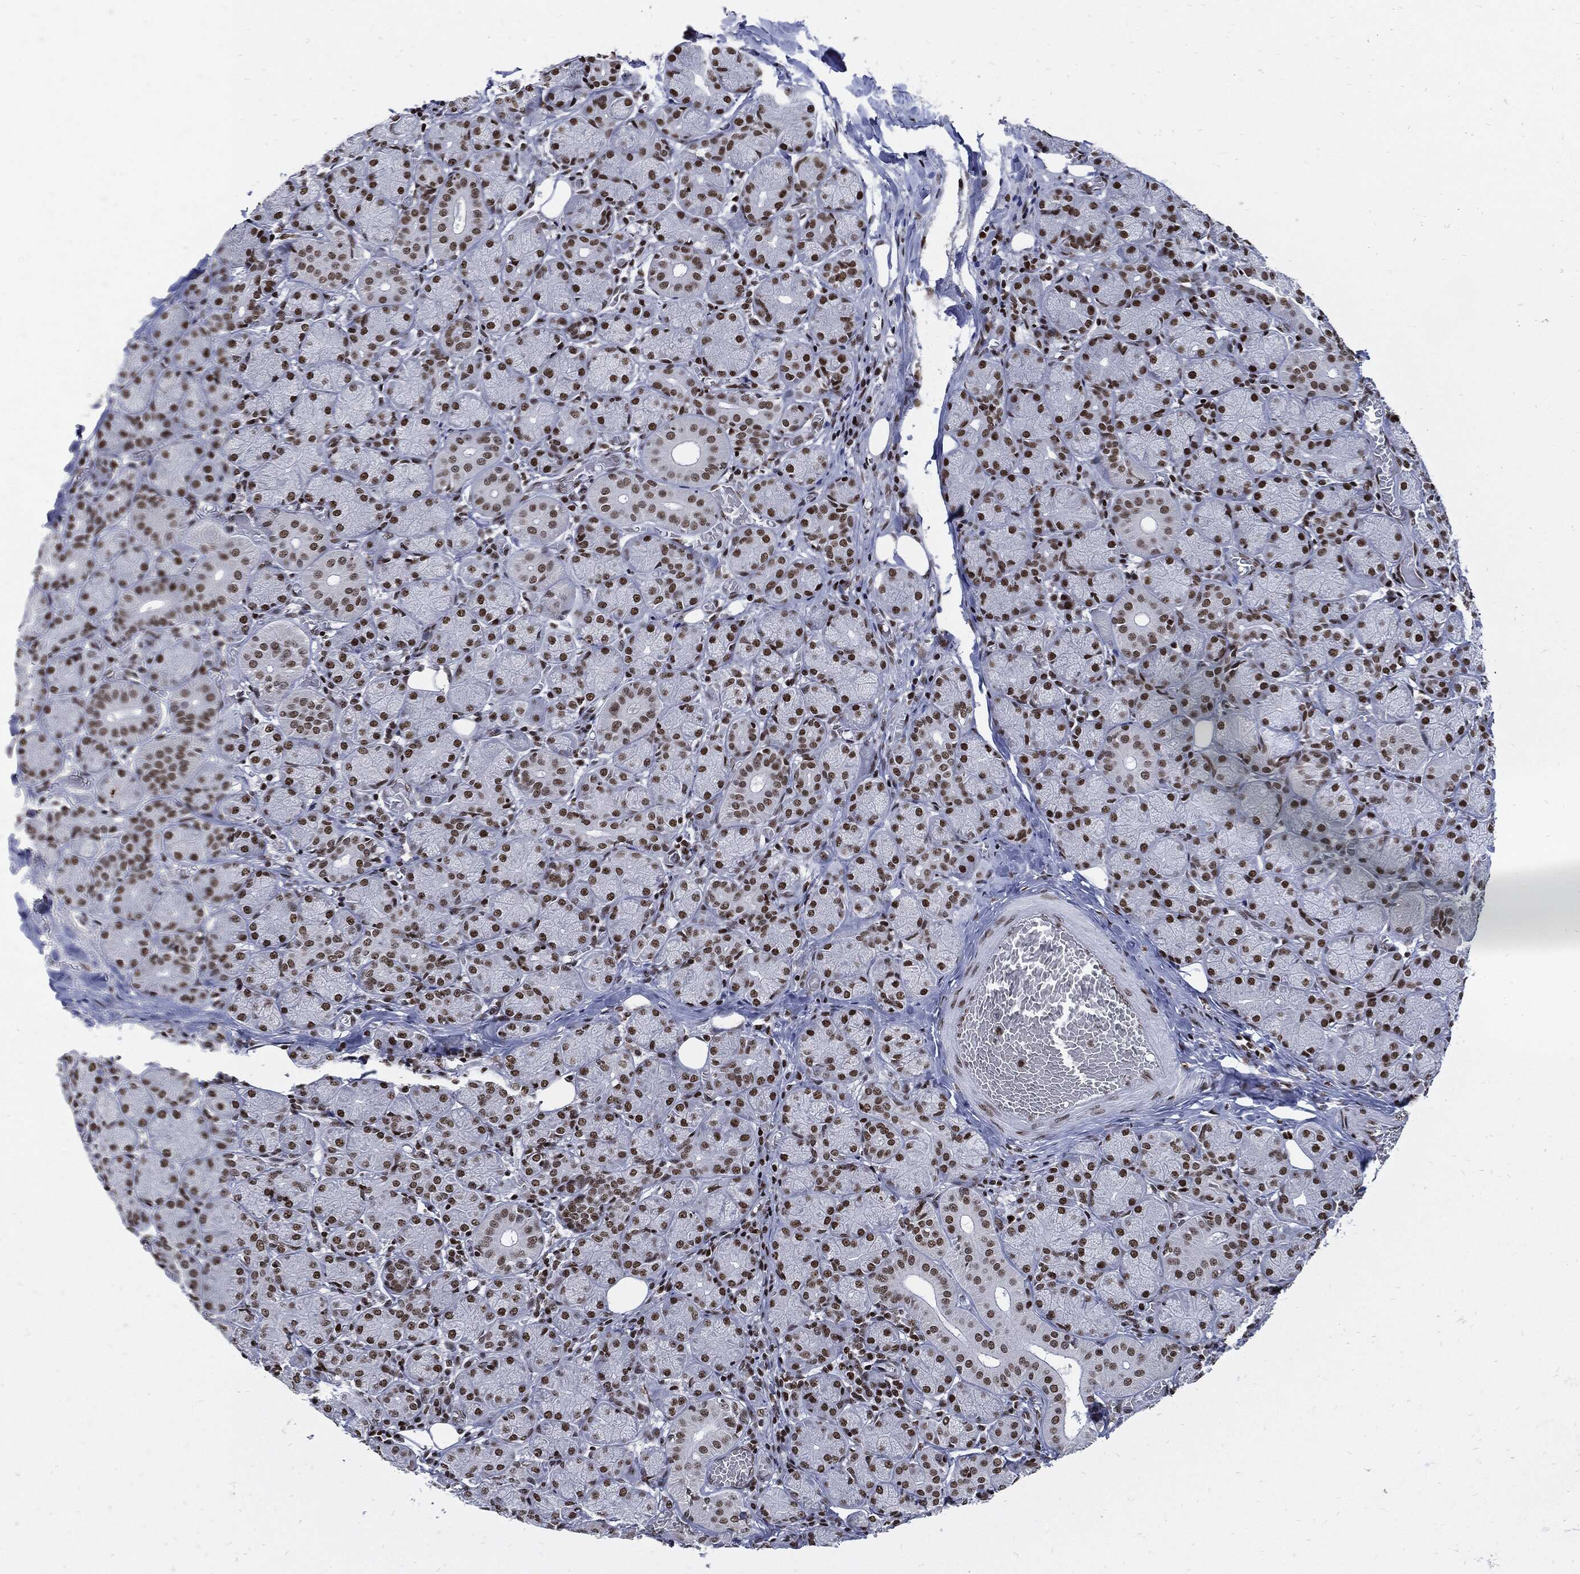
{"staining": {"intensity": "strong", "quantity": ">75%", "location": "nuclear"}, "tissue": "salivary gland", "cell_type": "Glandular cells", "image_type": "normal", "snomed": [{"axis": "morphology", "description": "Normal tissue, NOS"}, {"axis": "topography", "description": "Salivary gland"}, {"axis": "topography", "description": "Peripheral nerve tissue"}], "caption": "Protein expression analysis of normal salivary gland reveals strong nuclear staining in approximately >75% of glandular cells. The staining was performed using DAB to visualize the protein expression in brown, while the nuclei were stained in blue with hematoxylin (Magnification: 20x).", "gene": "TERF2", "patient": {"sex": "female", "age": 24}}